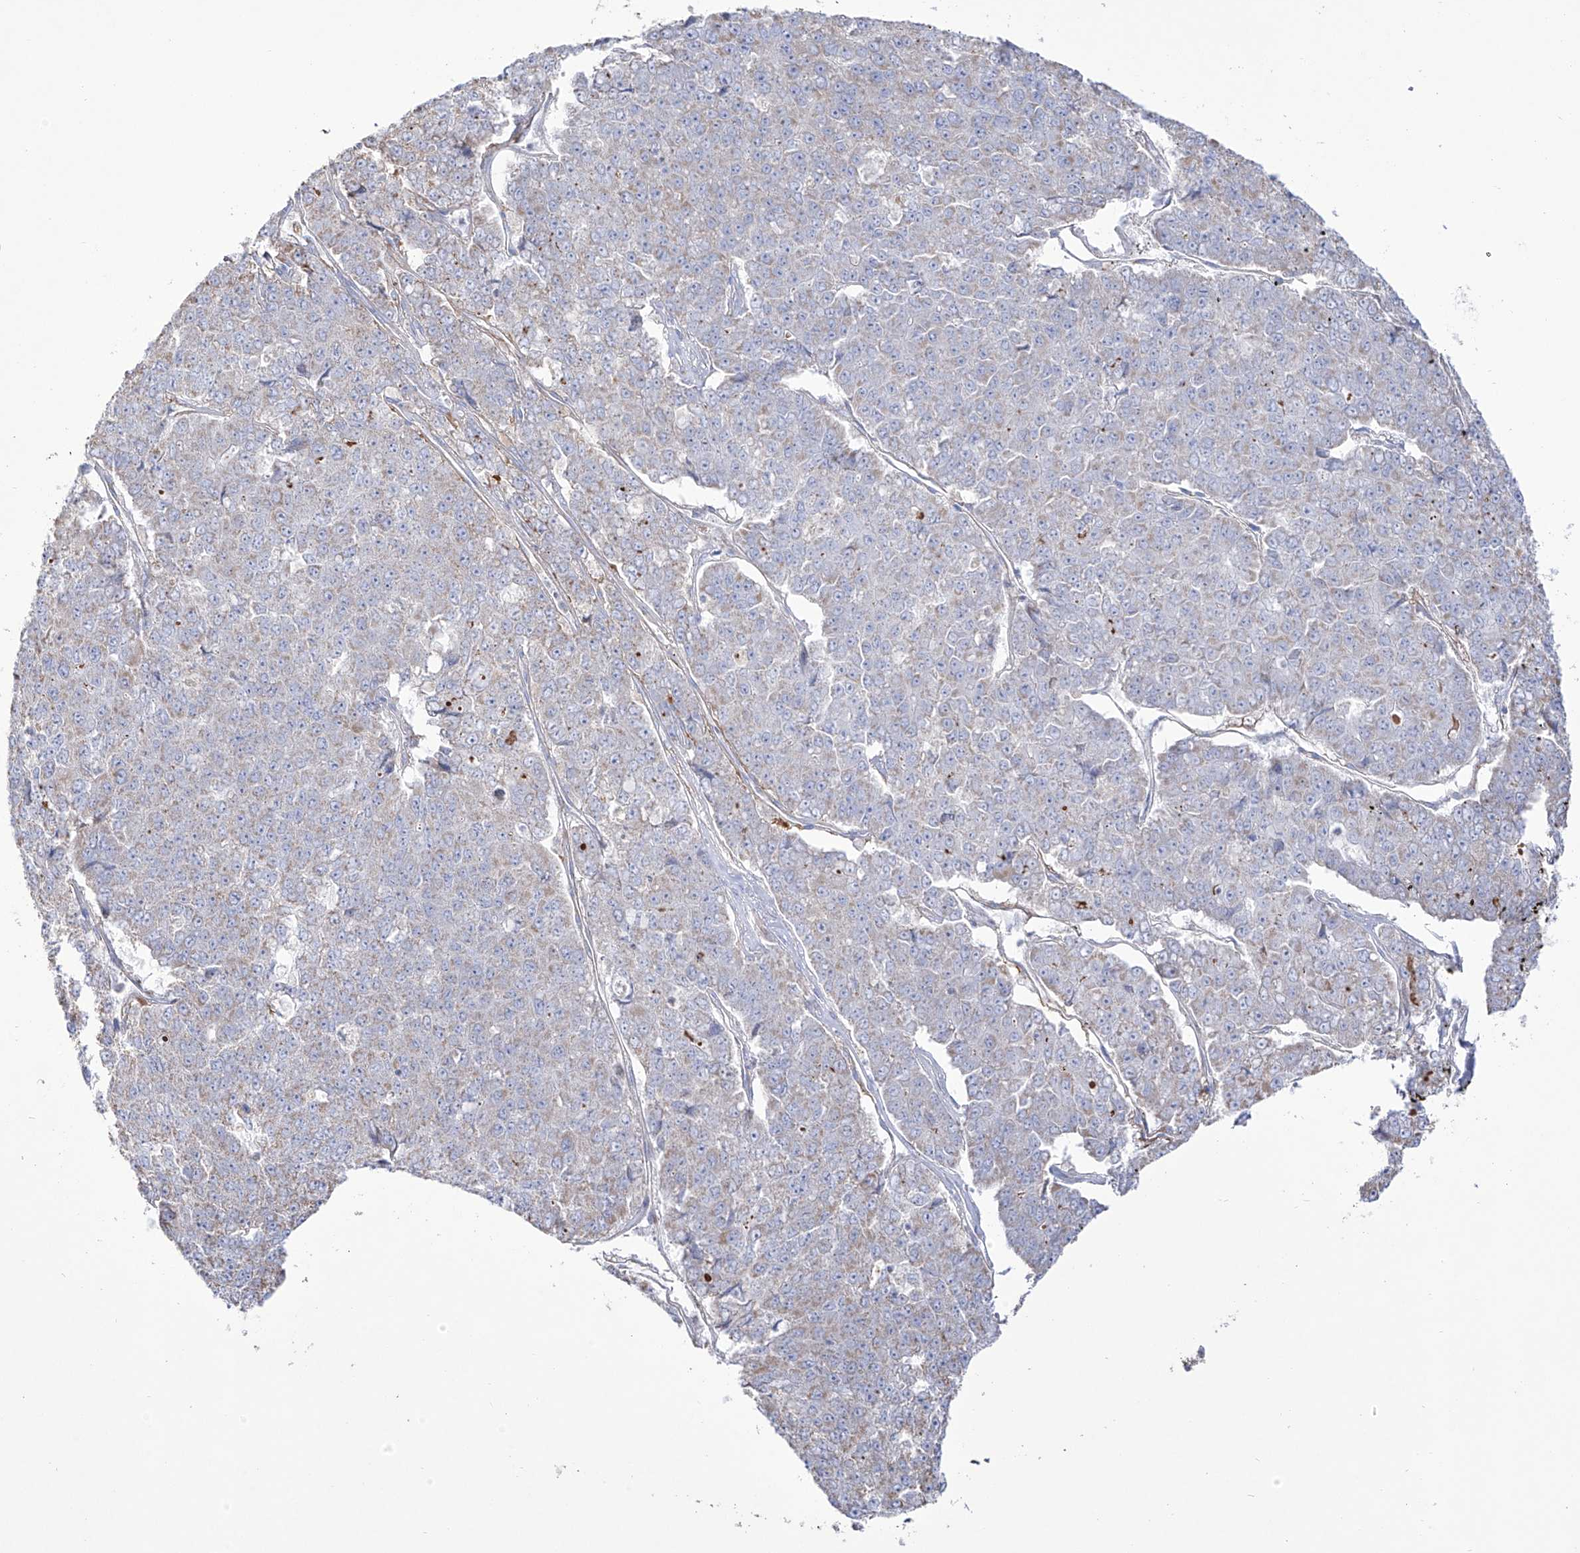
{"staining": {"intensity": "weak", "quantity": "<25%", "location": "cytoplasmic/membranous"}, "tissue": "pancreatic cancer", "cell_type": "Tumor cells", "image_type": "cancer", "snomed": [{"axis": "morphology", "description": "Adenocarcinoma, NOS"}, {"axis": "topography", "description": "Pancreas"}], "caption": "This is an IHC image of human pancreatic cancer (adenocarcinoma). There is no staining in tumor cells.", "gene": "RCHY1", "patient": {"sex": "male", "age": 50}}